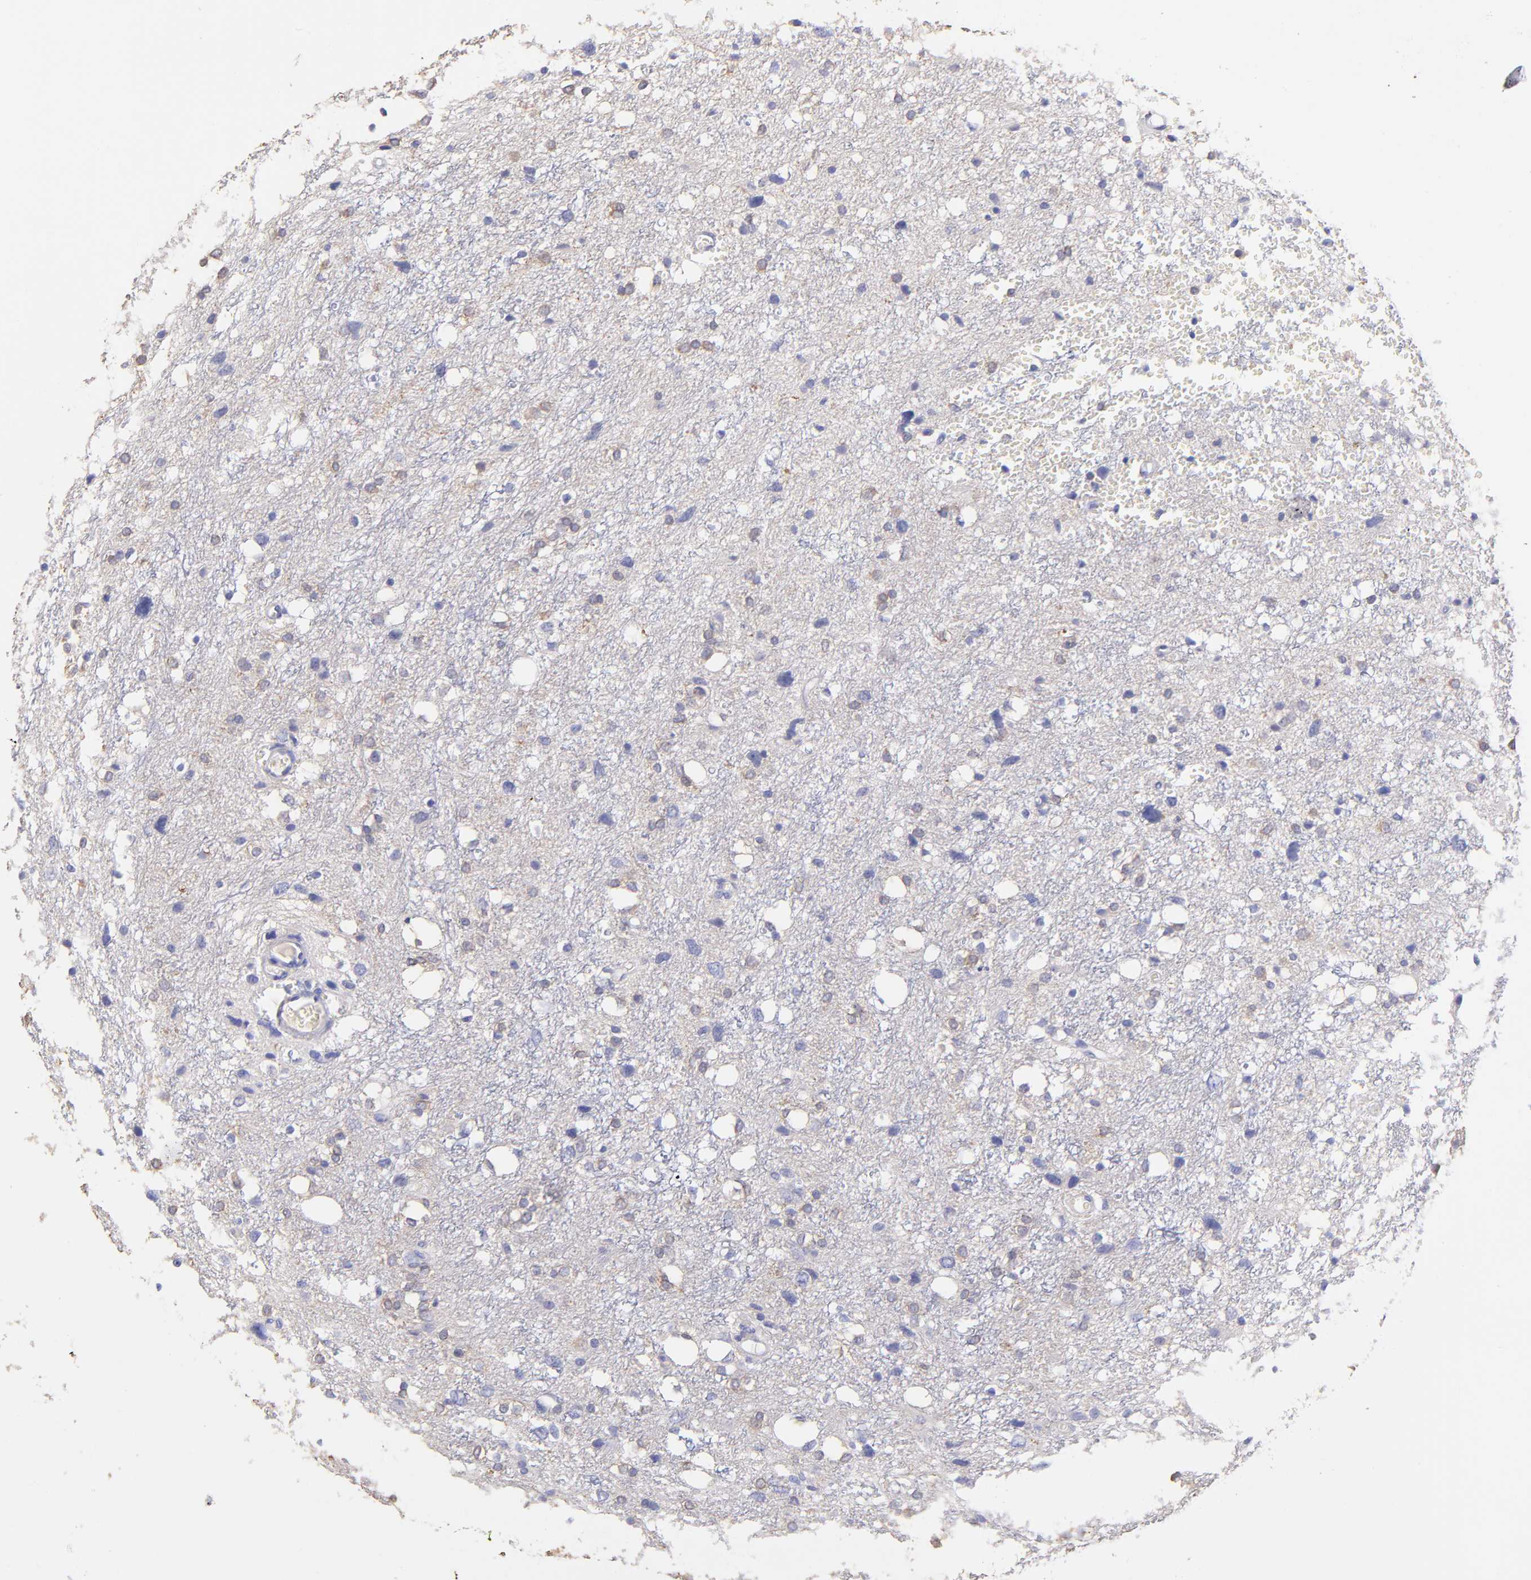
{"staining": {"intensity": "weak", "quantity": "<25%", "location": "cytoplasmic/membranous"}, "tissue": "glioma", "cell_type": "Tumor cells", "image_type": "cancer", "snomed": [{"axis": "morphology", "description": "Glioma, malignant, High grade"}, {"axis": "topography", "description": "Brain"}], "caption": "This is an IHC image of malignant high-grade glioma. There is no staining in tumor cells.", "gene": "RAB3B", "patient": {"sex": "female", "age": 59}}